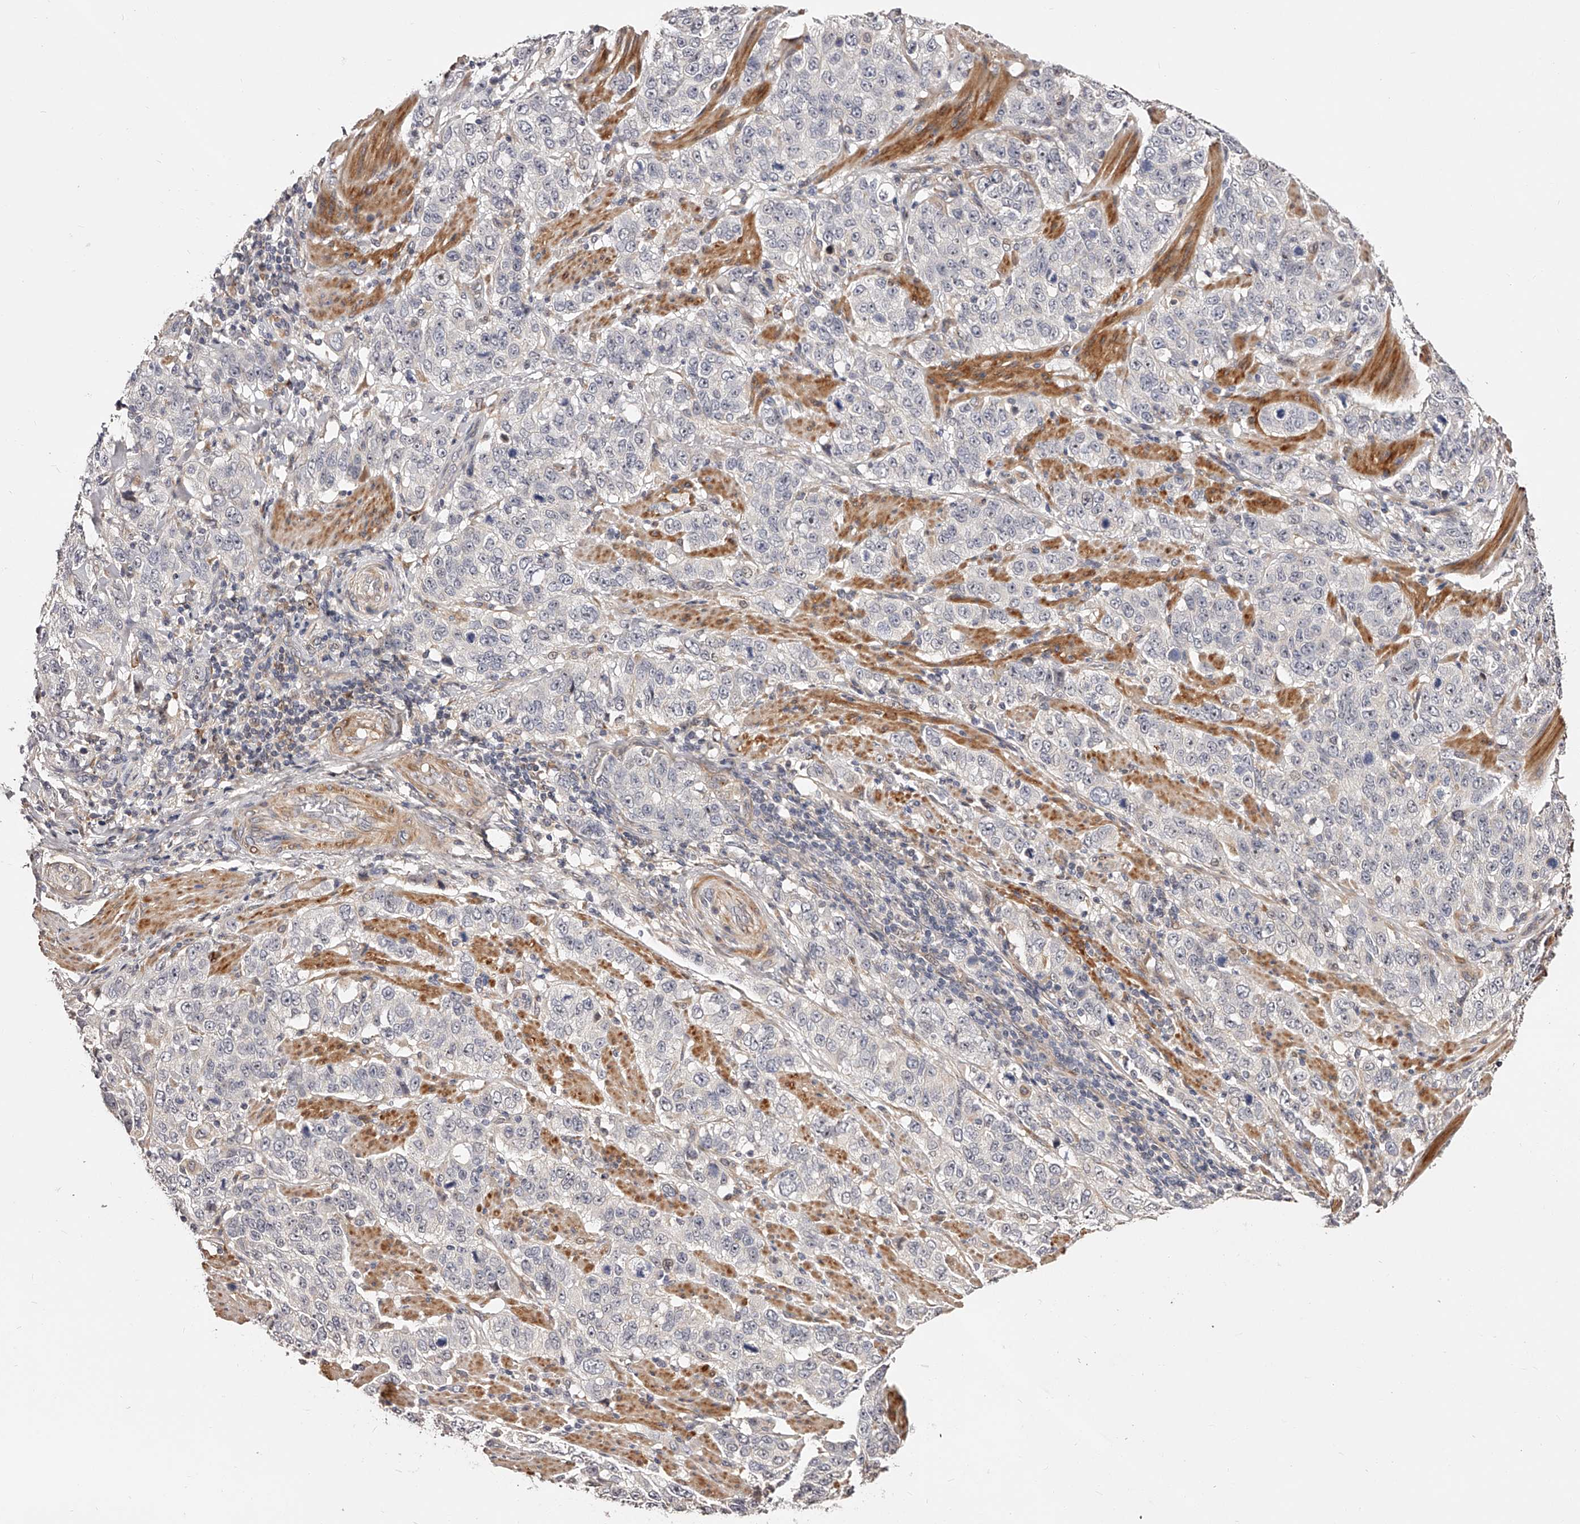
{"staining": {"intensity": "negative", "quantity": "none", "location": "none"}, "tissue": "stomach cancer", "cell_type": "Tumor cells", "image_type": "cancer", "snomed": [{"axis": "morphology", "description": "Adenocarcinoma, NOS"}, {"axis": "topography", "description": "Stomach"}], "caption": "DAB (3,3'-diaminobenzidine) immunohistochemical staining of human stomach adenocarcinoma displays no significant staining in tumor cells.", "gene": "ZNF502", "patient": {"sex": "male", "age": 48}}